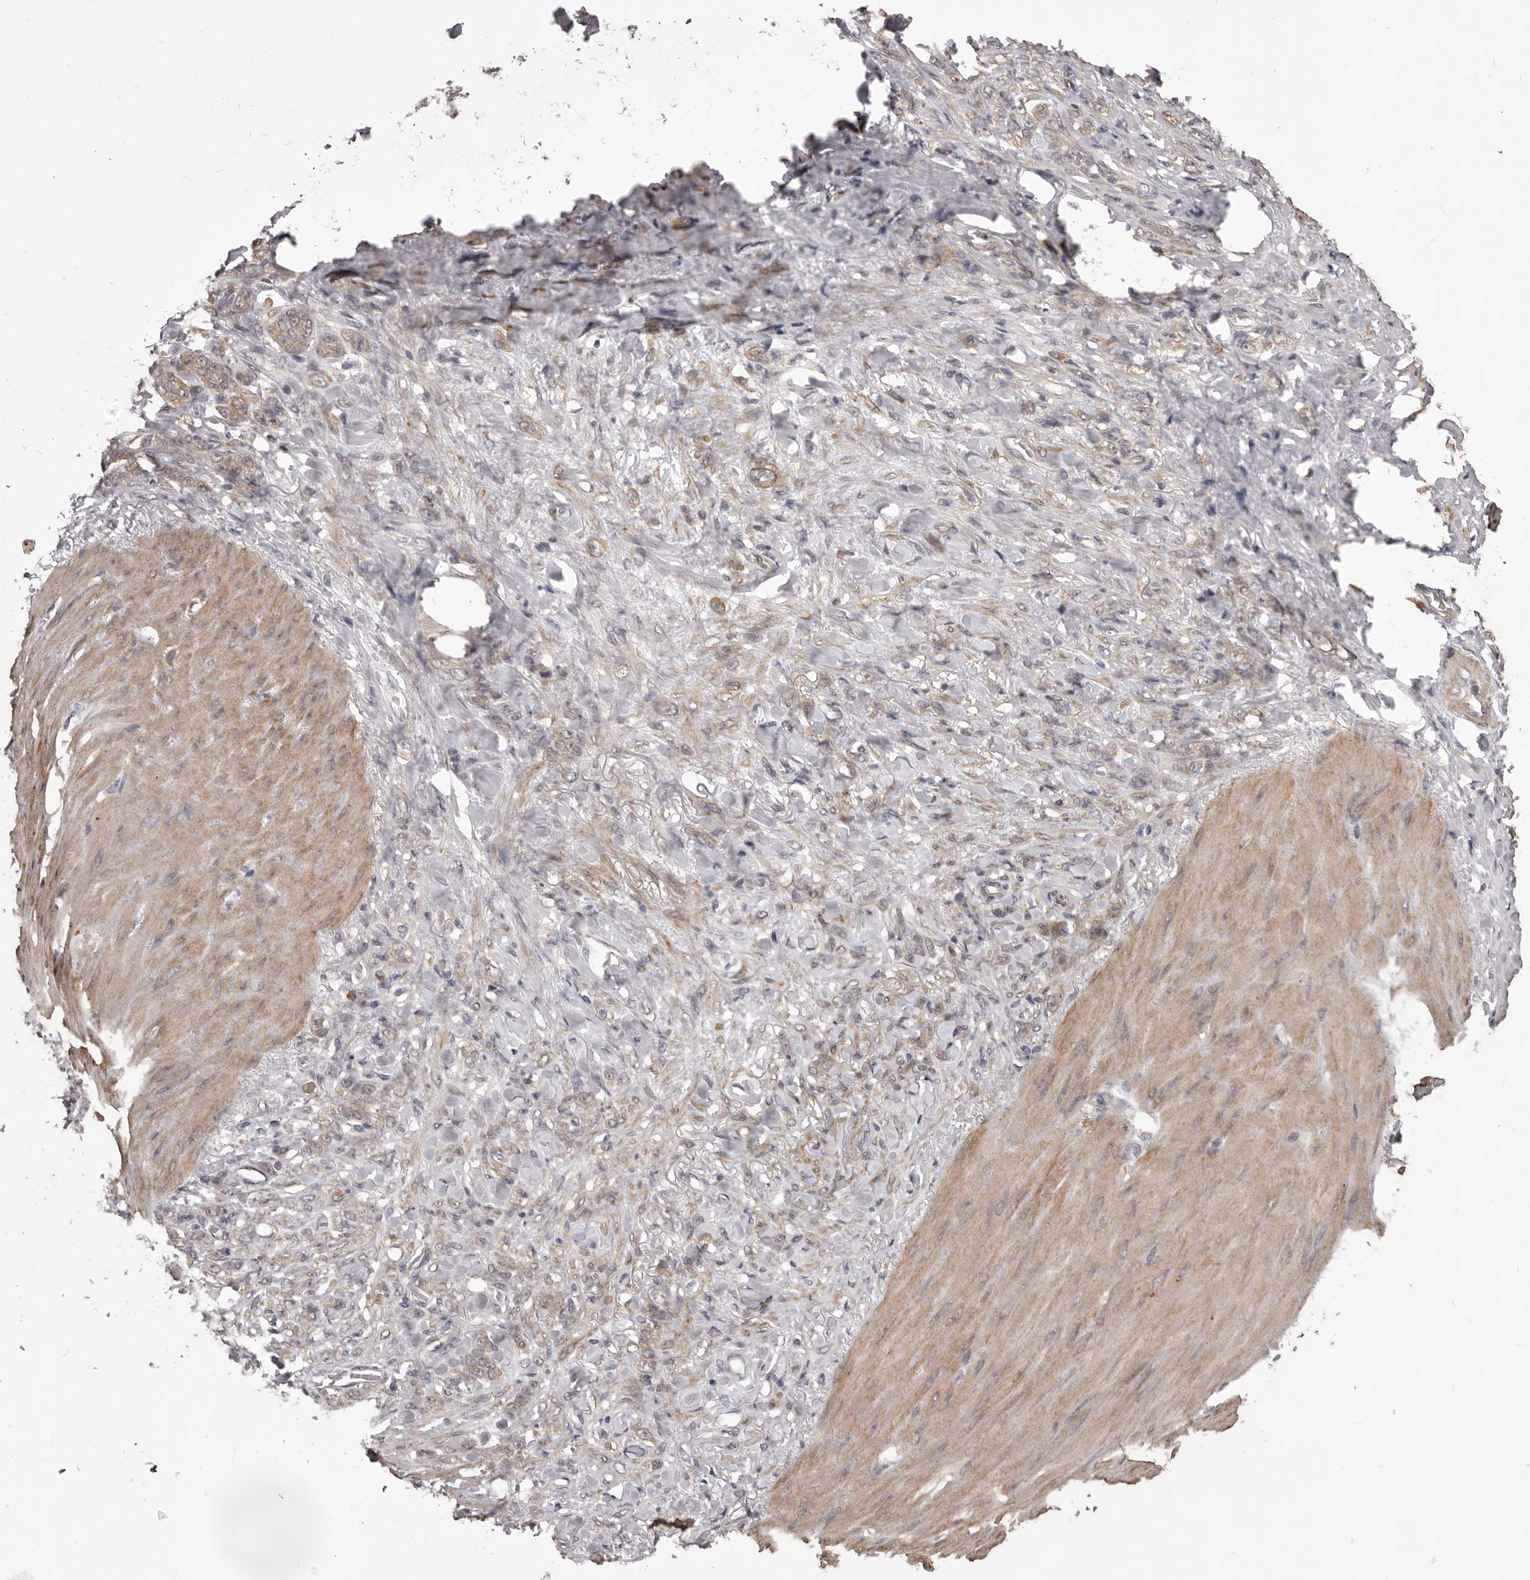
{"staining": {"intensity": "weak", "quantity": "25%-75%", "location": "cytoplasmic/membranous"}, "tissue": "stomach cancer", "cell_type": "Tumor cells", "image_type": "cancer", "snomed": [{"axis": "morphology", "description": "Normal tissue, NOS"}, {"axis": "morphology", "description": "Adenocarcinoma, NOS"}, {"axis": "topography", "description": "Stomach"}], "caption": "Protein analysis of stomach cancer tissue shows weak cytoplasmic/membranous staining in about 25%-75% of tumor cells.", "gene": "CELF3", "patient": {"sex": "male", "age": 82}}